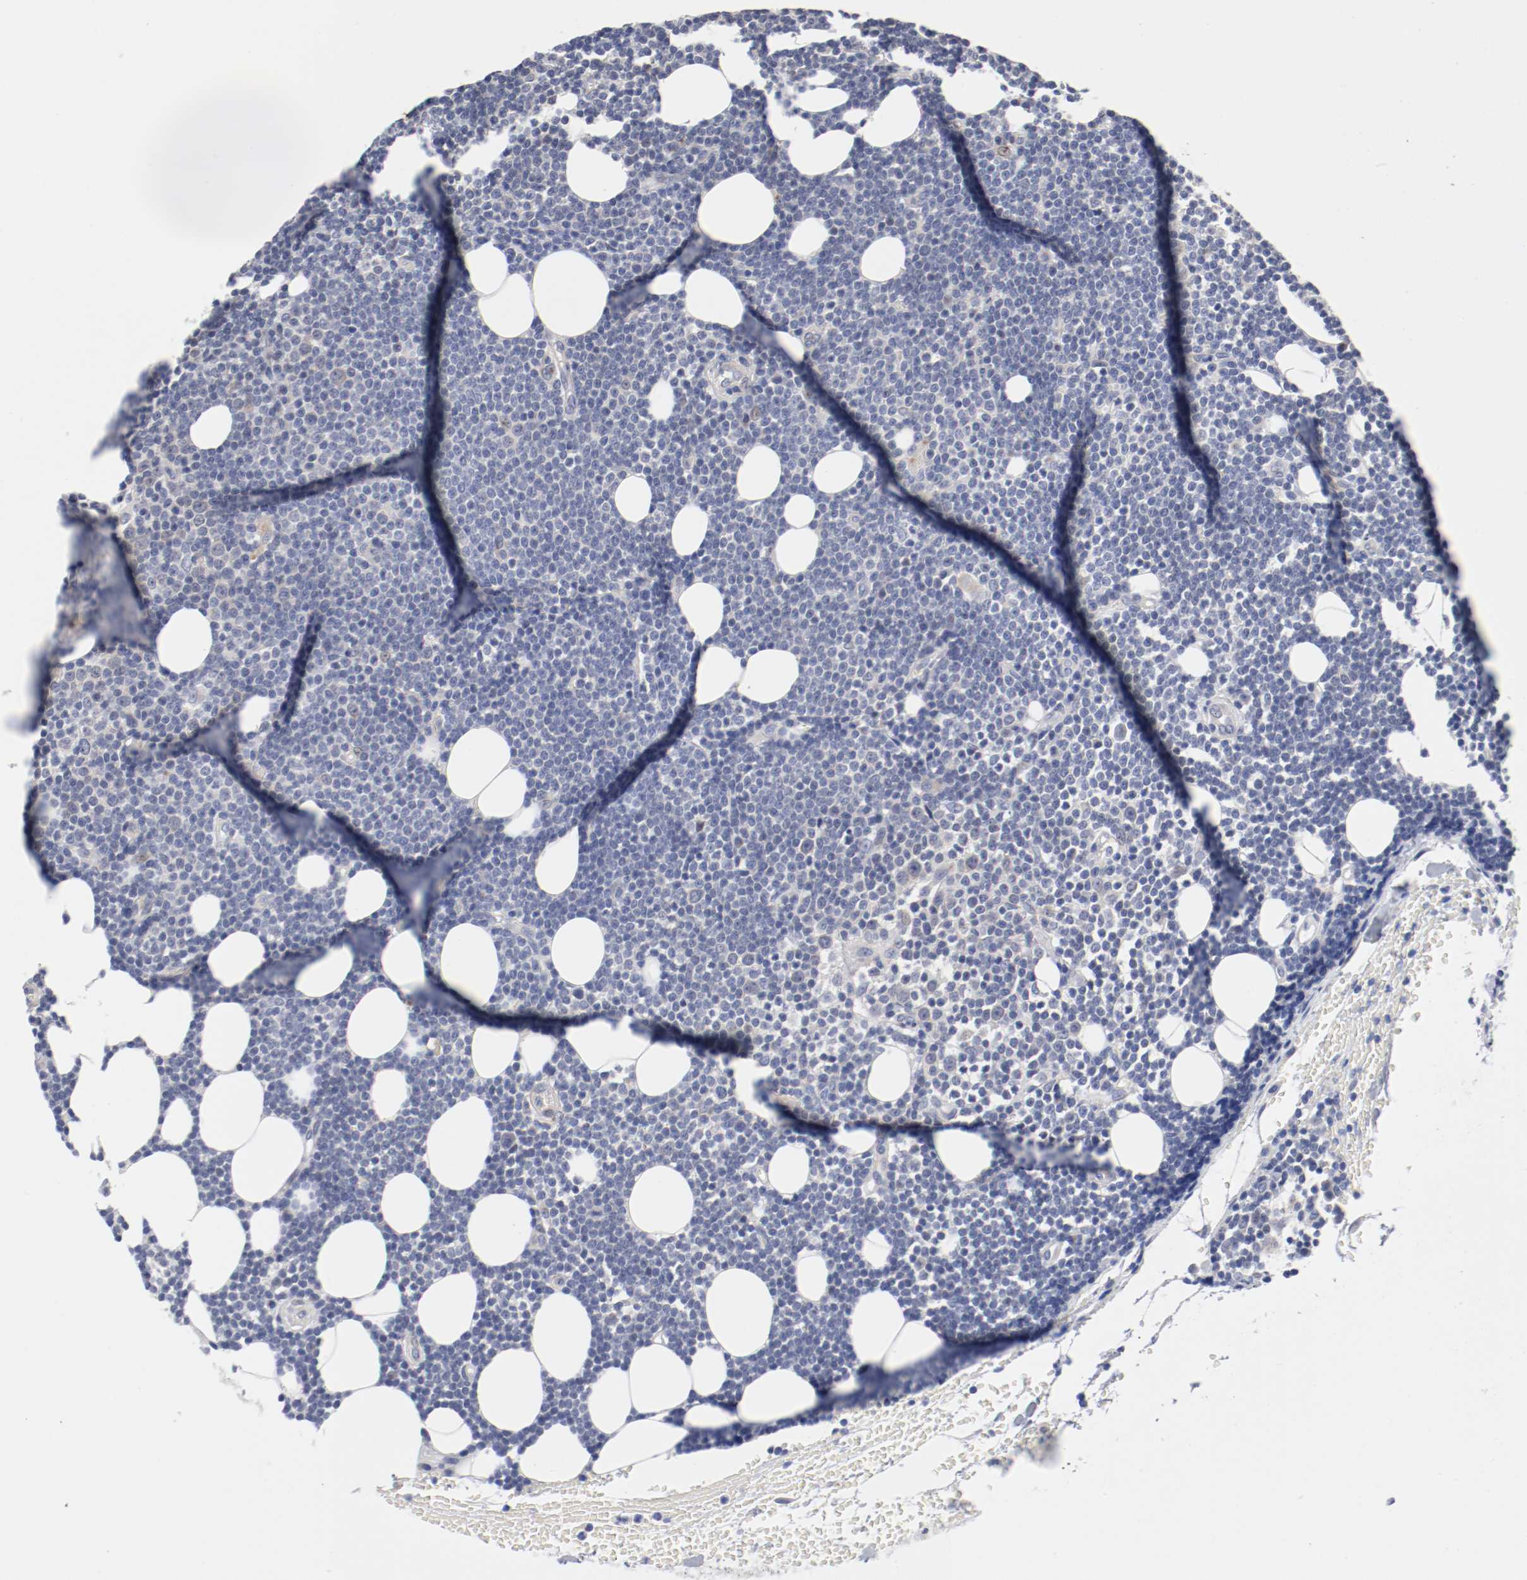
{"staining": {"intensity": "negative", "quantity": "none", "location": "none"}, "tissue": "lymphoma", "cell_type": "Tumor cells", "image_type": "cancer", "snomed": [{"axis": "morphology", "description": "Malignant lymphoma, non-Hodgkin's type, Low grade"}, {"axis": "topography", "description": "Soft tissue"}], "caption": "High power microscopy micrograph of an immunohistochemistry (IHC) histopathology image of lymphoma, revealing no significant expression in tumor cells.", "gene": "GPR143", "patient": {"sex": "male", "age": 92}}